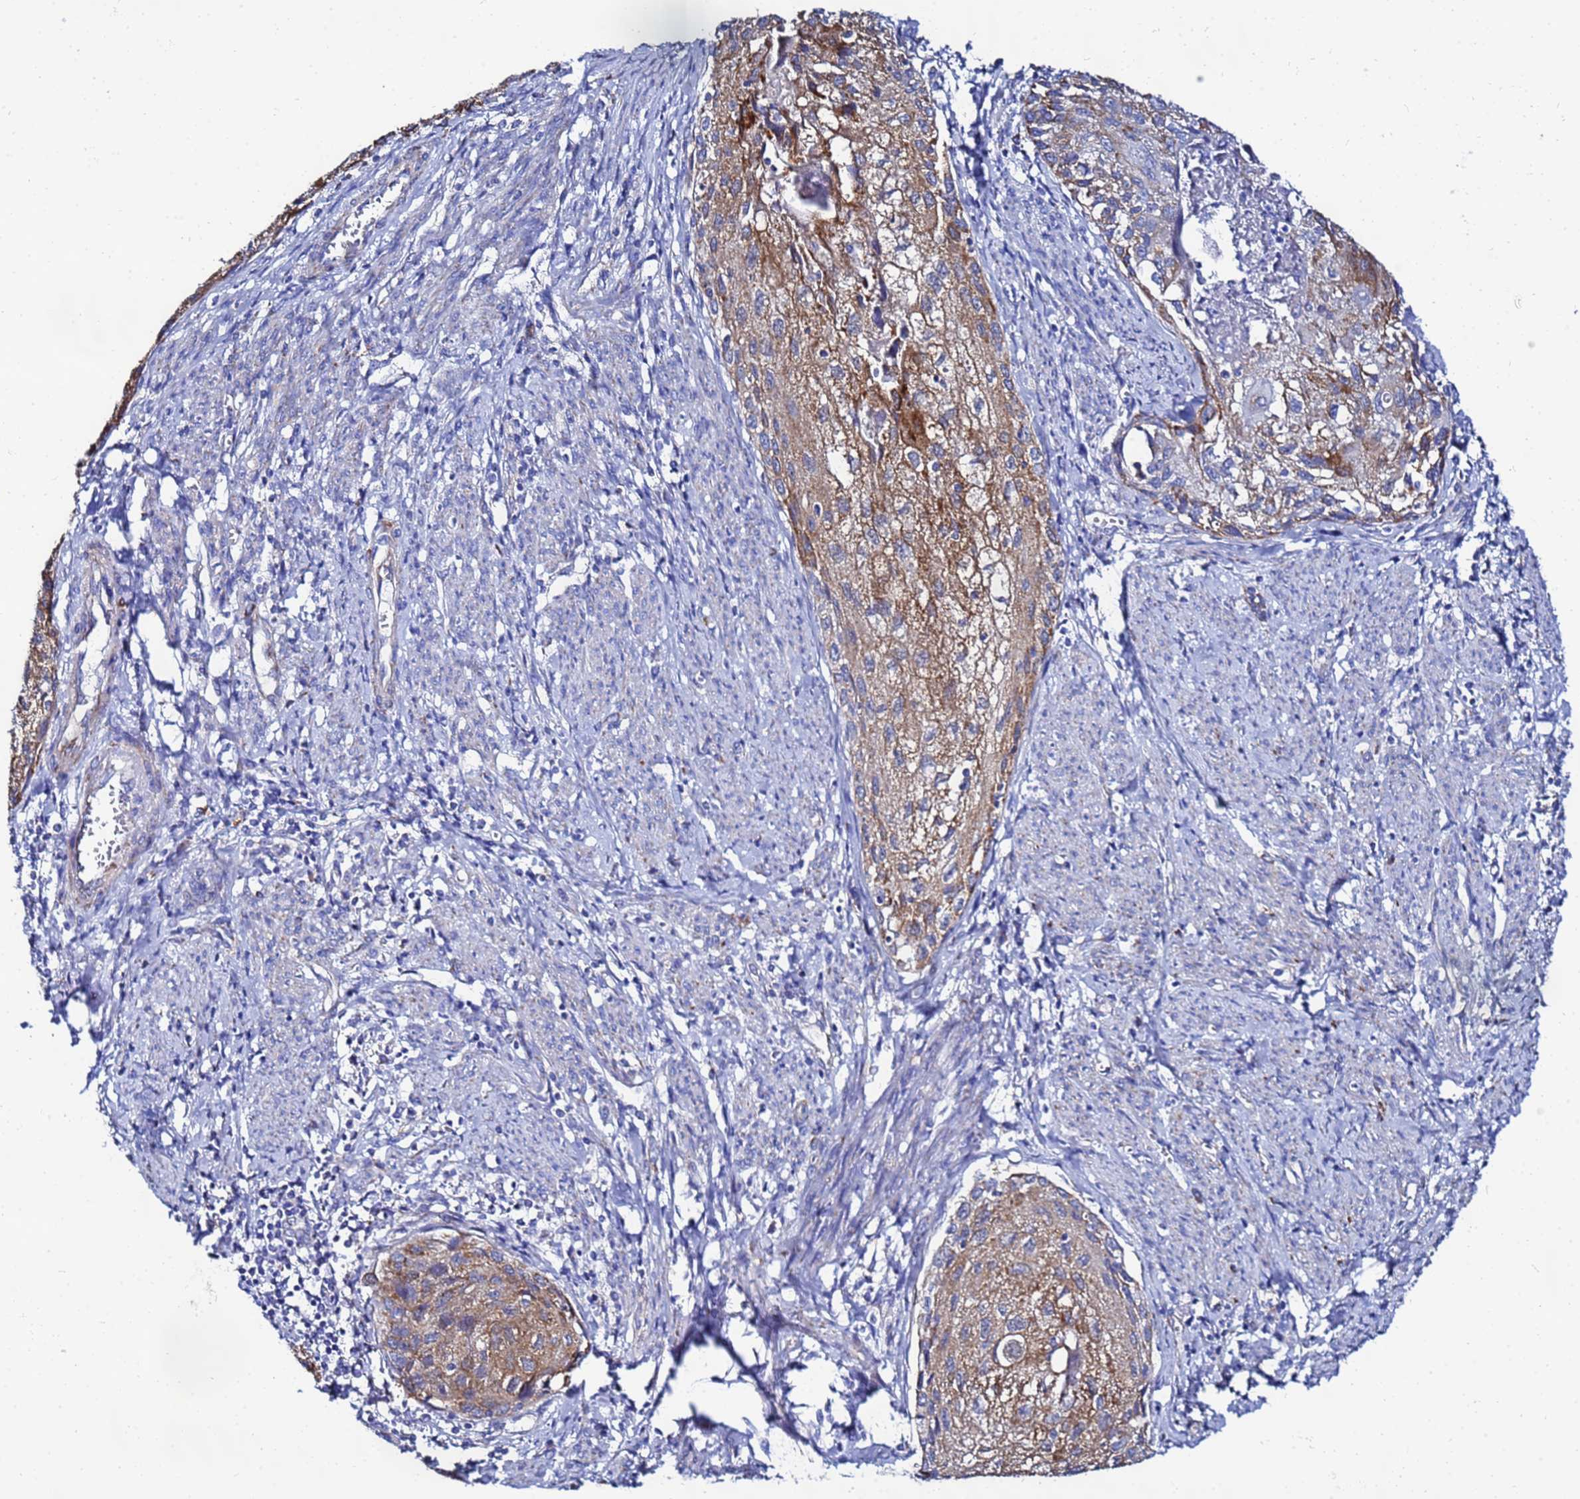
{"staining": {"intensity": "moderate", "quantity": "25%-75%", "location": "cytoplasmic/membranous"}, "tissue": "cervical cancer", "cell_type": "Tumor cells", "image_type": "cancer", "snomed": [{"axis": "morphology", "description": "Squamous cell carcinoma, NOS"}, {"axis": "topography", "description": "Cervix"}], "caption": "DAB immunohistochemical staining of human cervical cancer demonstrates moderate cytoplasmic/membranous protein expression in about 25%-75% of tumor cells.", "gene": "FAHD2A", "patient": {"sex": "female", "age": 67}}